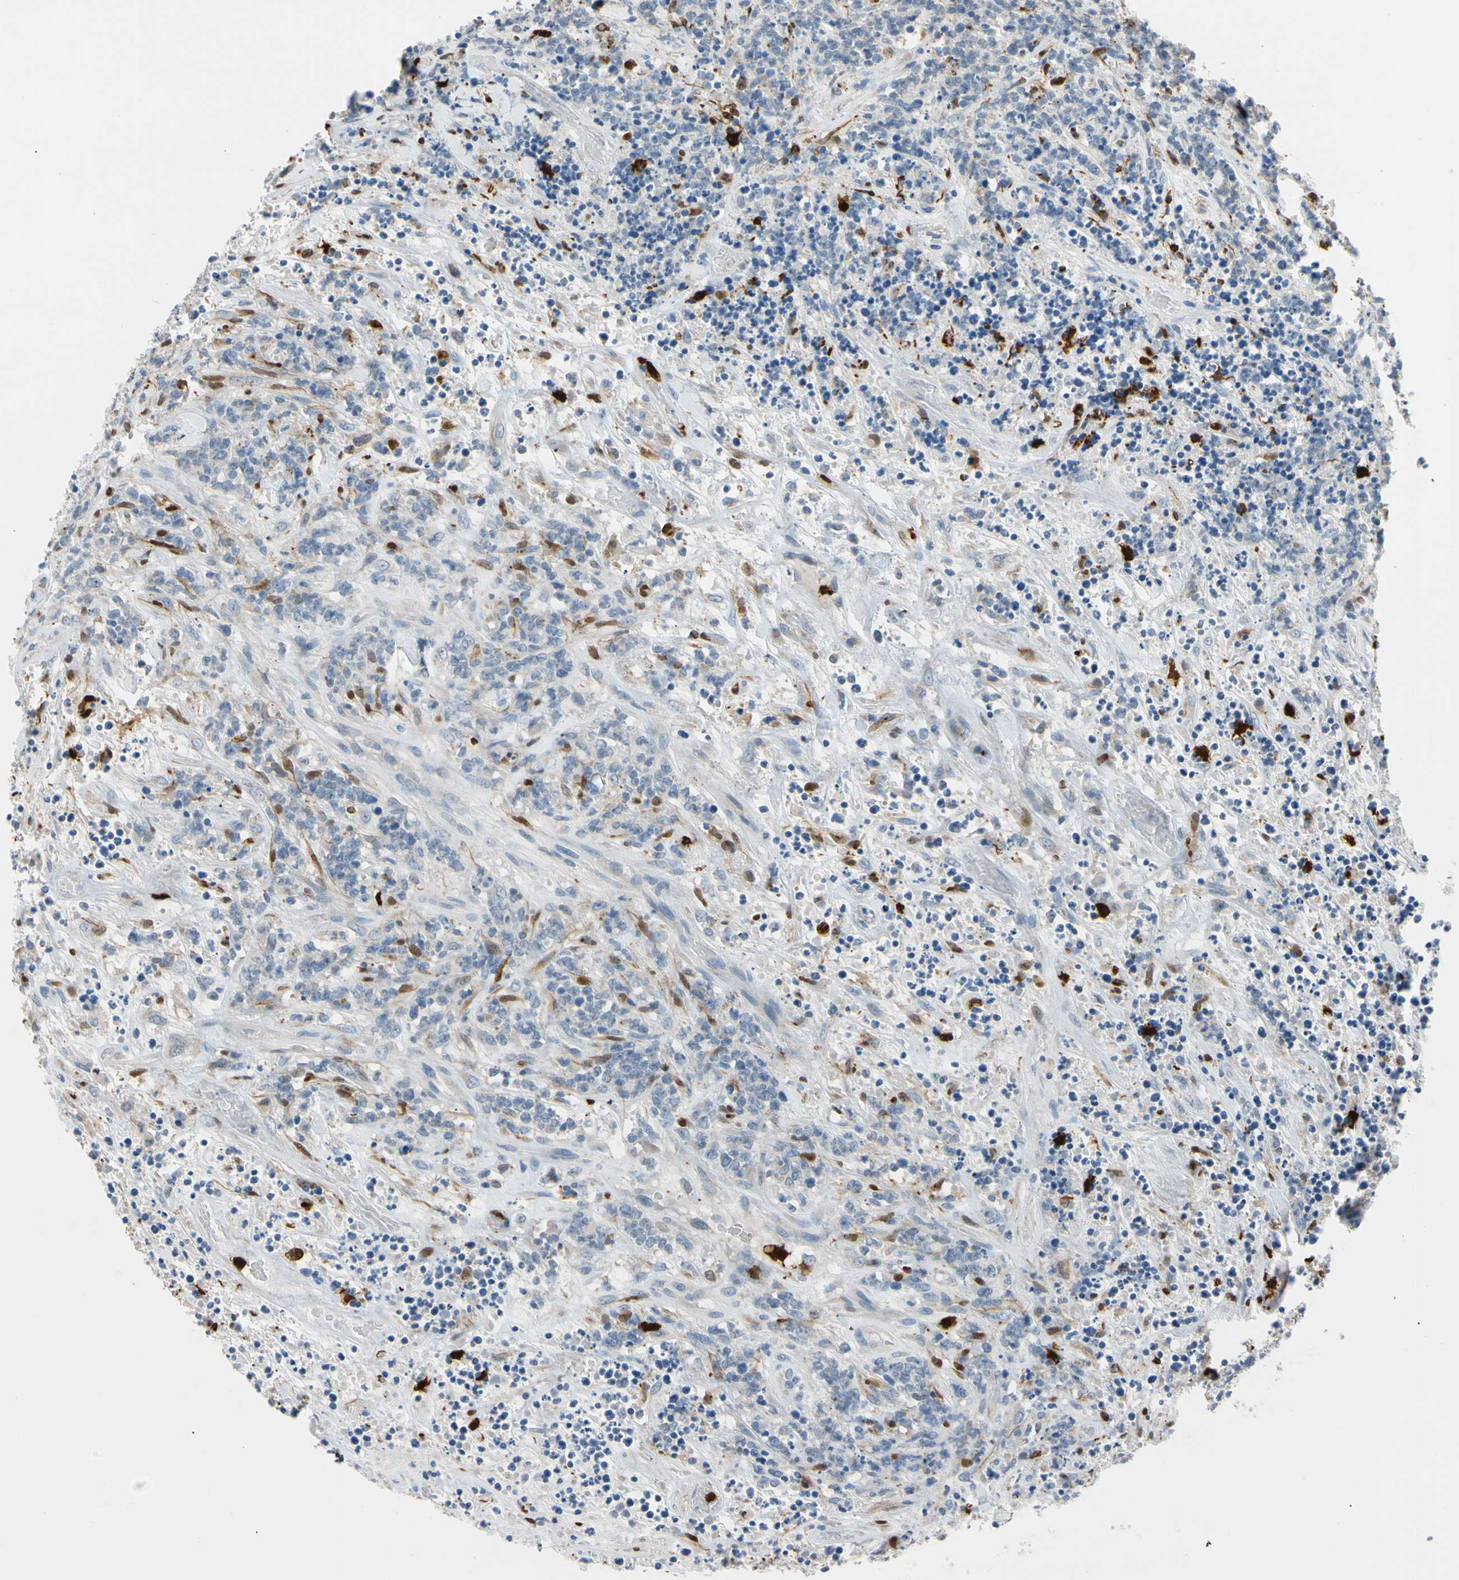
{"staining": {"intensity": "negative", "quantity": "none", "location": "none"}, "tissue": "lymphoma", "cell_type": "Tumor cells", "image_type": "cancer", "snomed": [{"axis": "morphology", "description": "Malignant lymphoma, non-Hodgkin's type, High grade"}, {"axis": "topography", "description": "Soft tissue"}], "caption": "Immunohistochemistry photomicrograph of neoplastic tissue: high-grade malignant lymphoma, non-Hodgkin's type stained with DAB shows no significant protein staining in tumor cells. (Brightfield microscopy of DAB immunohistochemistry (IHC) at high magnification).", "gene": "TRAF5", "patient": {"sex": "male", "age": 18}}